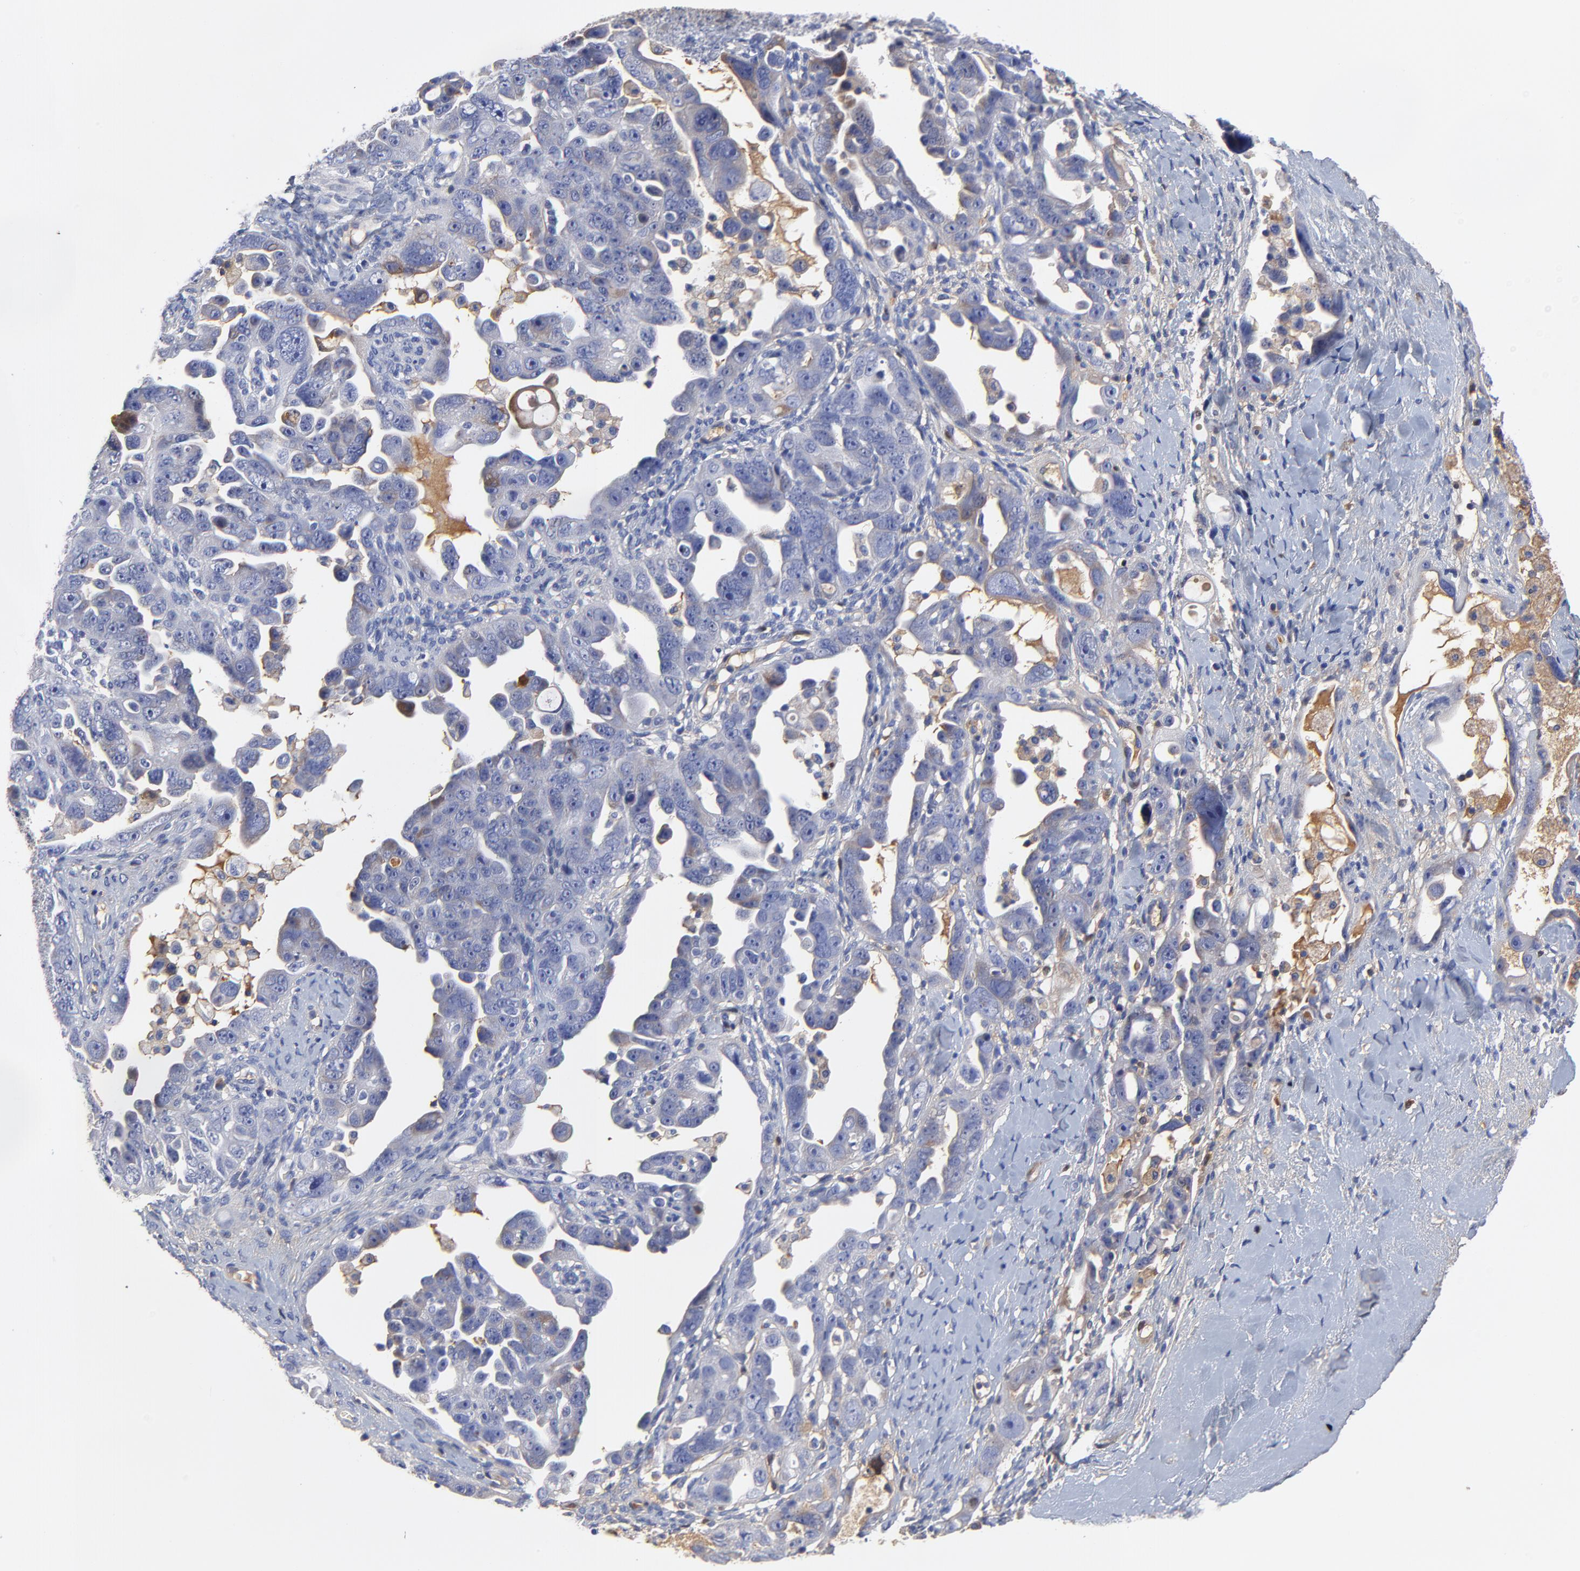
{"staining": {"intensity": "weak", "quantity": "<25%", "location": "cytoplasmic/membranous"}, "tissue": "ovarian cancer", "cell_type": "Tumor cells", "image_type": "cancer", "snomed": [{"axis": "morphology", "description": "Cystadenocarcinoma, serous, NOS"}, {"axis": "topography", "description": "Ovary"}], "caption": "The micrograph displays no significant staining in tumor cells of serous cystadenocarcinoma (ovarian). (DAB immunohistochemistry (IHC) visualized using brightfield microscopy, high magnification).", "gene": "IGLV3-10", "patient": {"sex": "female", "age": 66}}